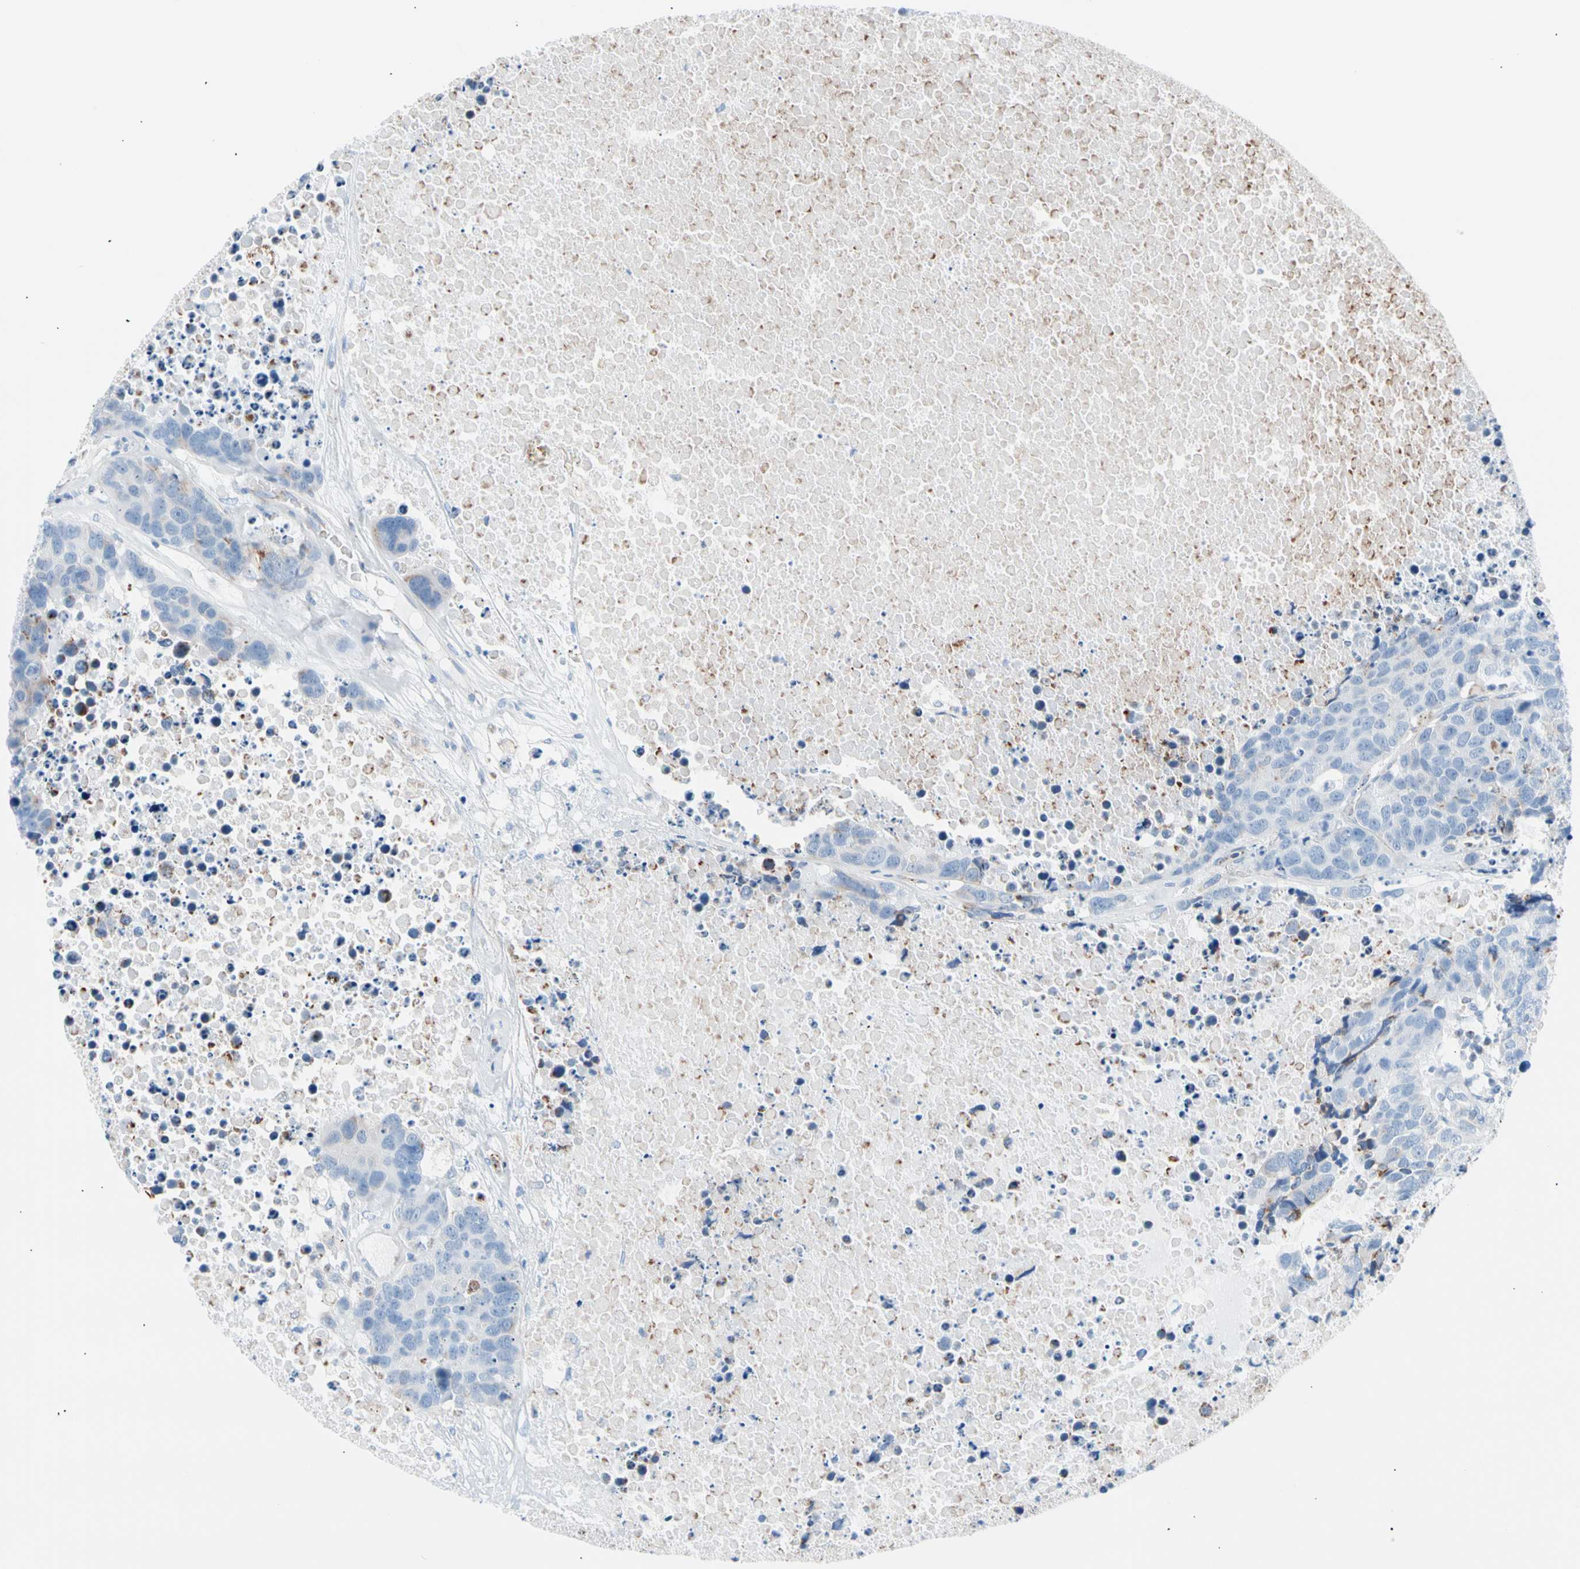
{"staining": {"intensity": "negative", "quantity": "none", "location": "none"}, "tissue": "carcinoid", "cell_type": "Tumor cells", "image_type": "cancer", "snomed": [{"axis": "morphology", "description": "Carcinoid, malignant, NOS"}, {"axis": "topography", "description": "Lung"}], "caption": "There is no significant staining in tumor cells of carcinoid.", "gene": "HK1", "patient": {"sex": "male", "age": 60}}